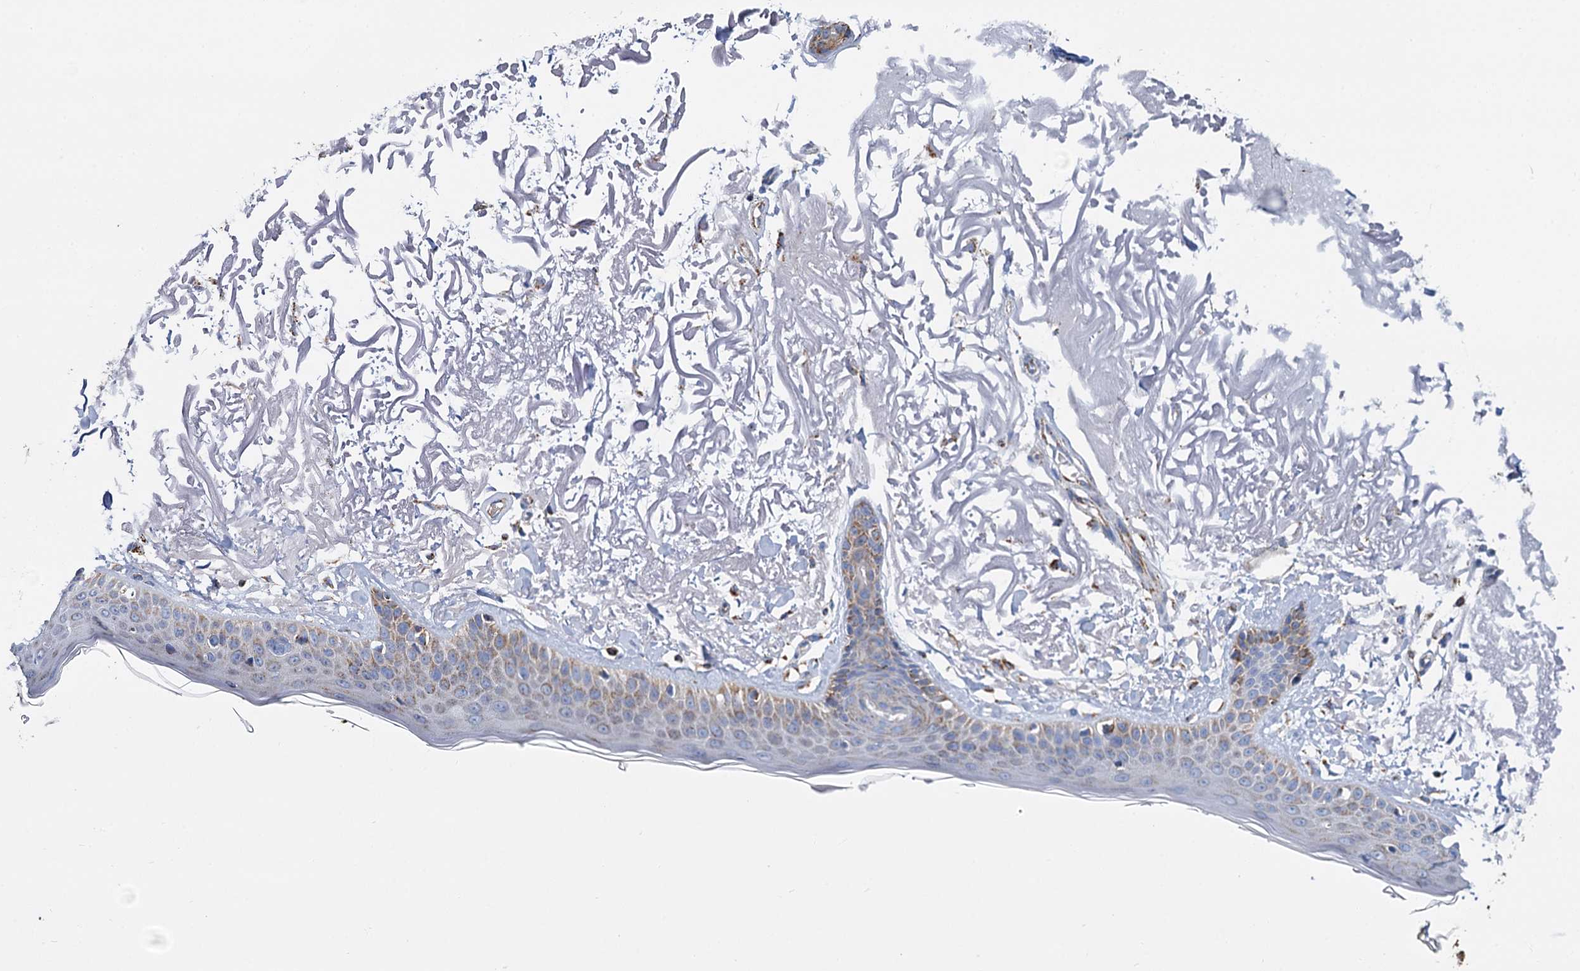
{"staining": {"intensity": "moderate", "quantity": ">75%", "location": "cytoplasmic/membranous"}, "tissue": "skin", "cell_type": "Fibroblasts", "image_type": "normal", "snomed": [{"axis": "morphology", "description": "Normal tissue, NOS"}, {"axis": "topography", "description": "Skin"}, {"axis": "topography", "description": "Skeletal muscle"}], "caption": "Immunohistochemical staining of benign human skin shows medium levels of moderate cytoplasmic/membranous expression in about >75% of fibroblasts.", "gene": "CCP110", "patient": {"sex": "male", "age": 83}}